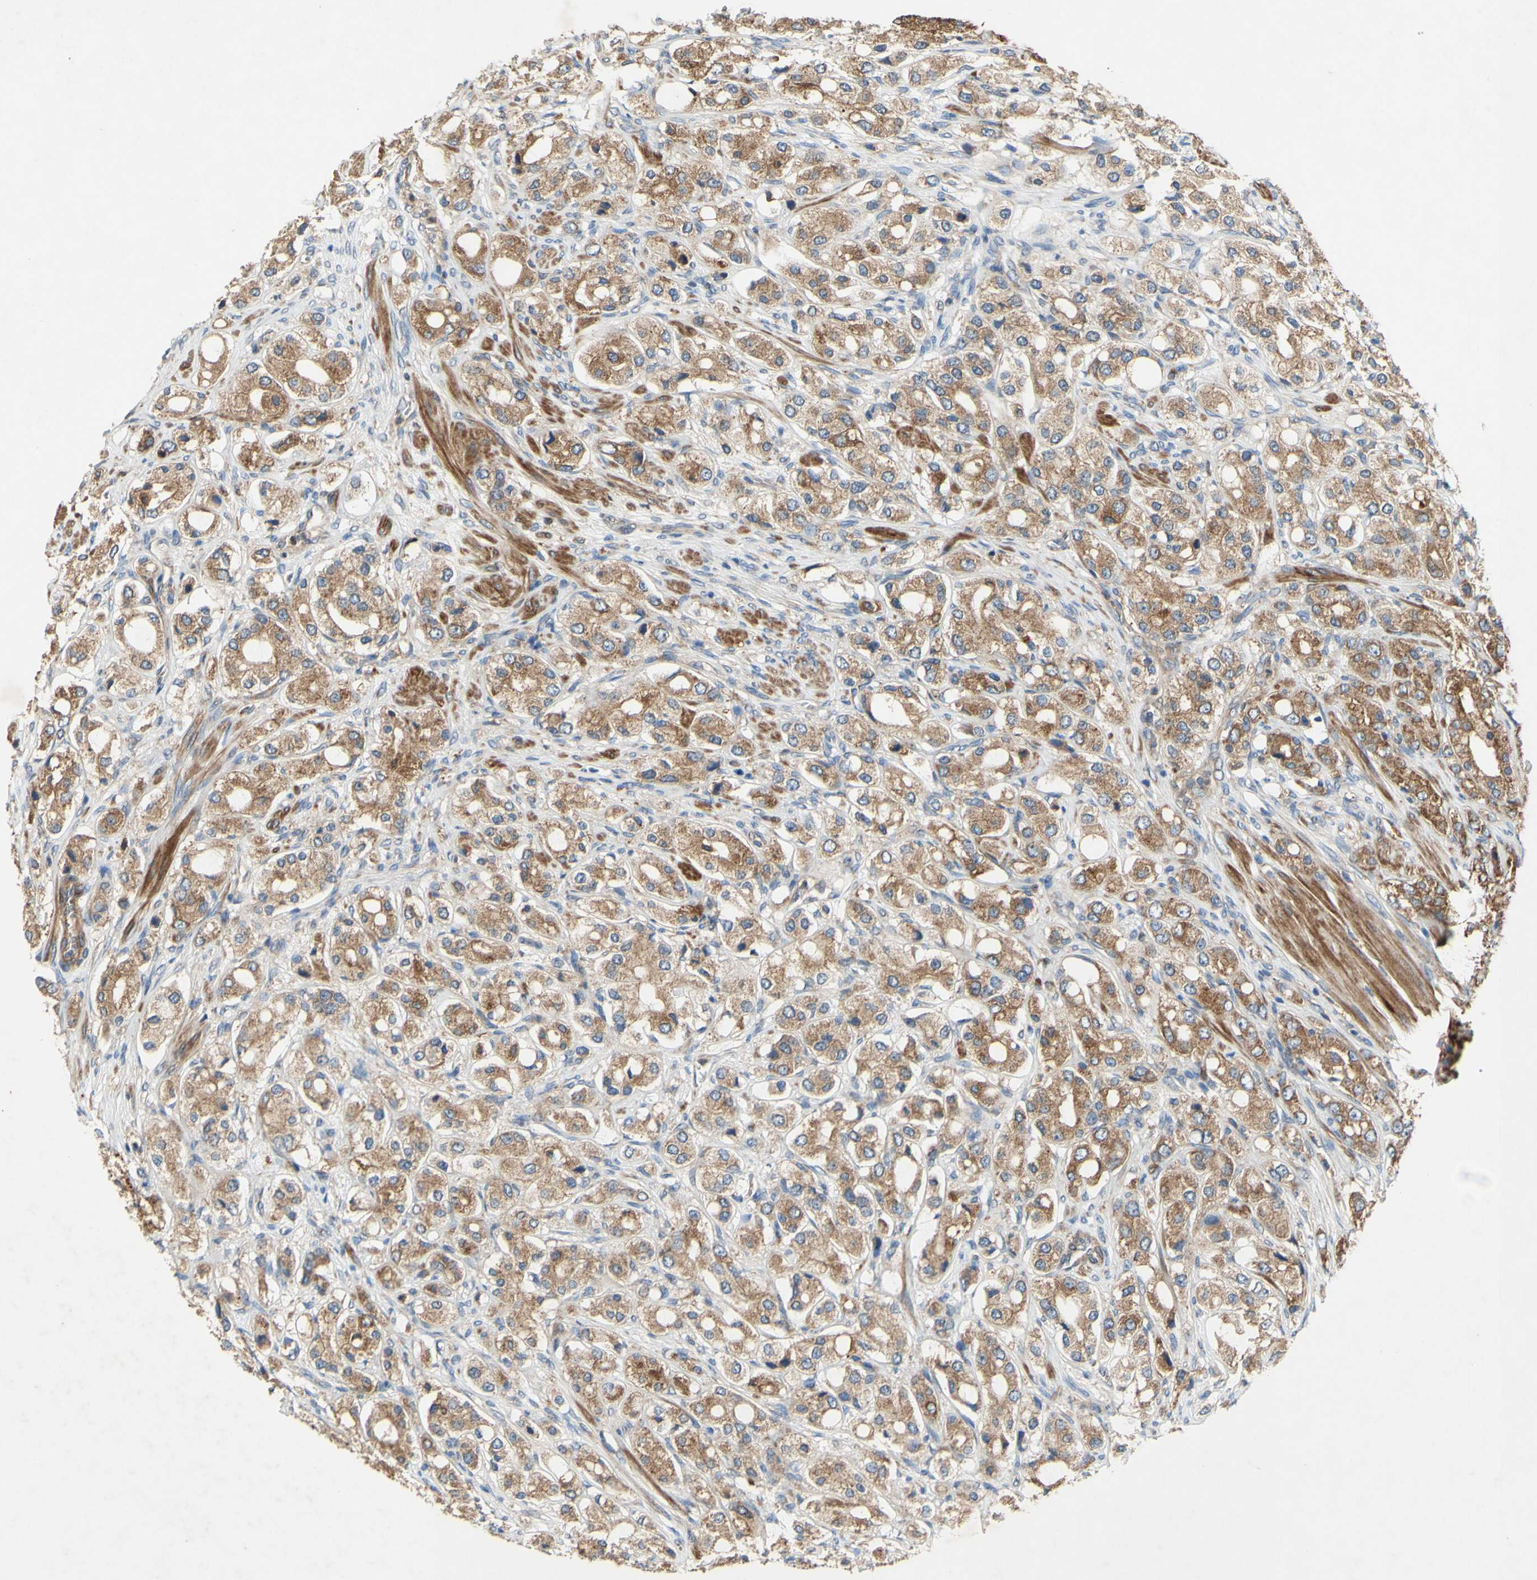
{"staining": {"intensity": "moderate", "quantity": ">75%", "location": "cytoplasmic/membranous"}, "tissue": "prostate cancer", "cell_type": "Tumor cells", "image_type": "cancer", "snomed": [{"axis": "morphology", "description": "Adenocarcinoma, High grade"}, {"axis": "topography", "description": "Prostate"}], "caption": "Immunohistochemical staining of human prostate cancer (adenocarcinoma (high-grade)) demonstrates medium levels of moderate cytoplasmic/membranous protein staining in about >75% of tumor cells.", "gene": "PDGFB", "patient": {"sex": "male", "age": 65}}